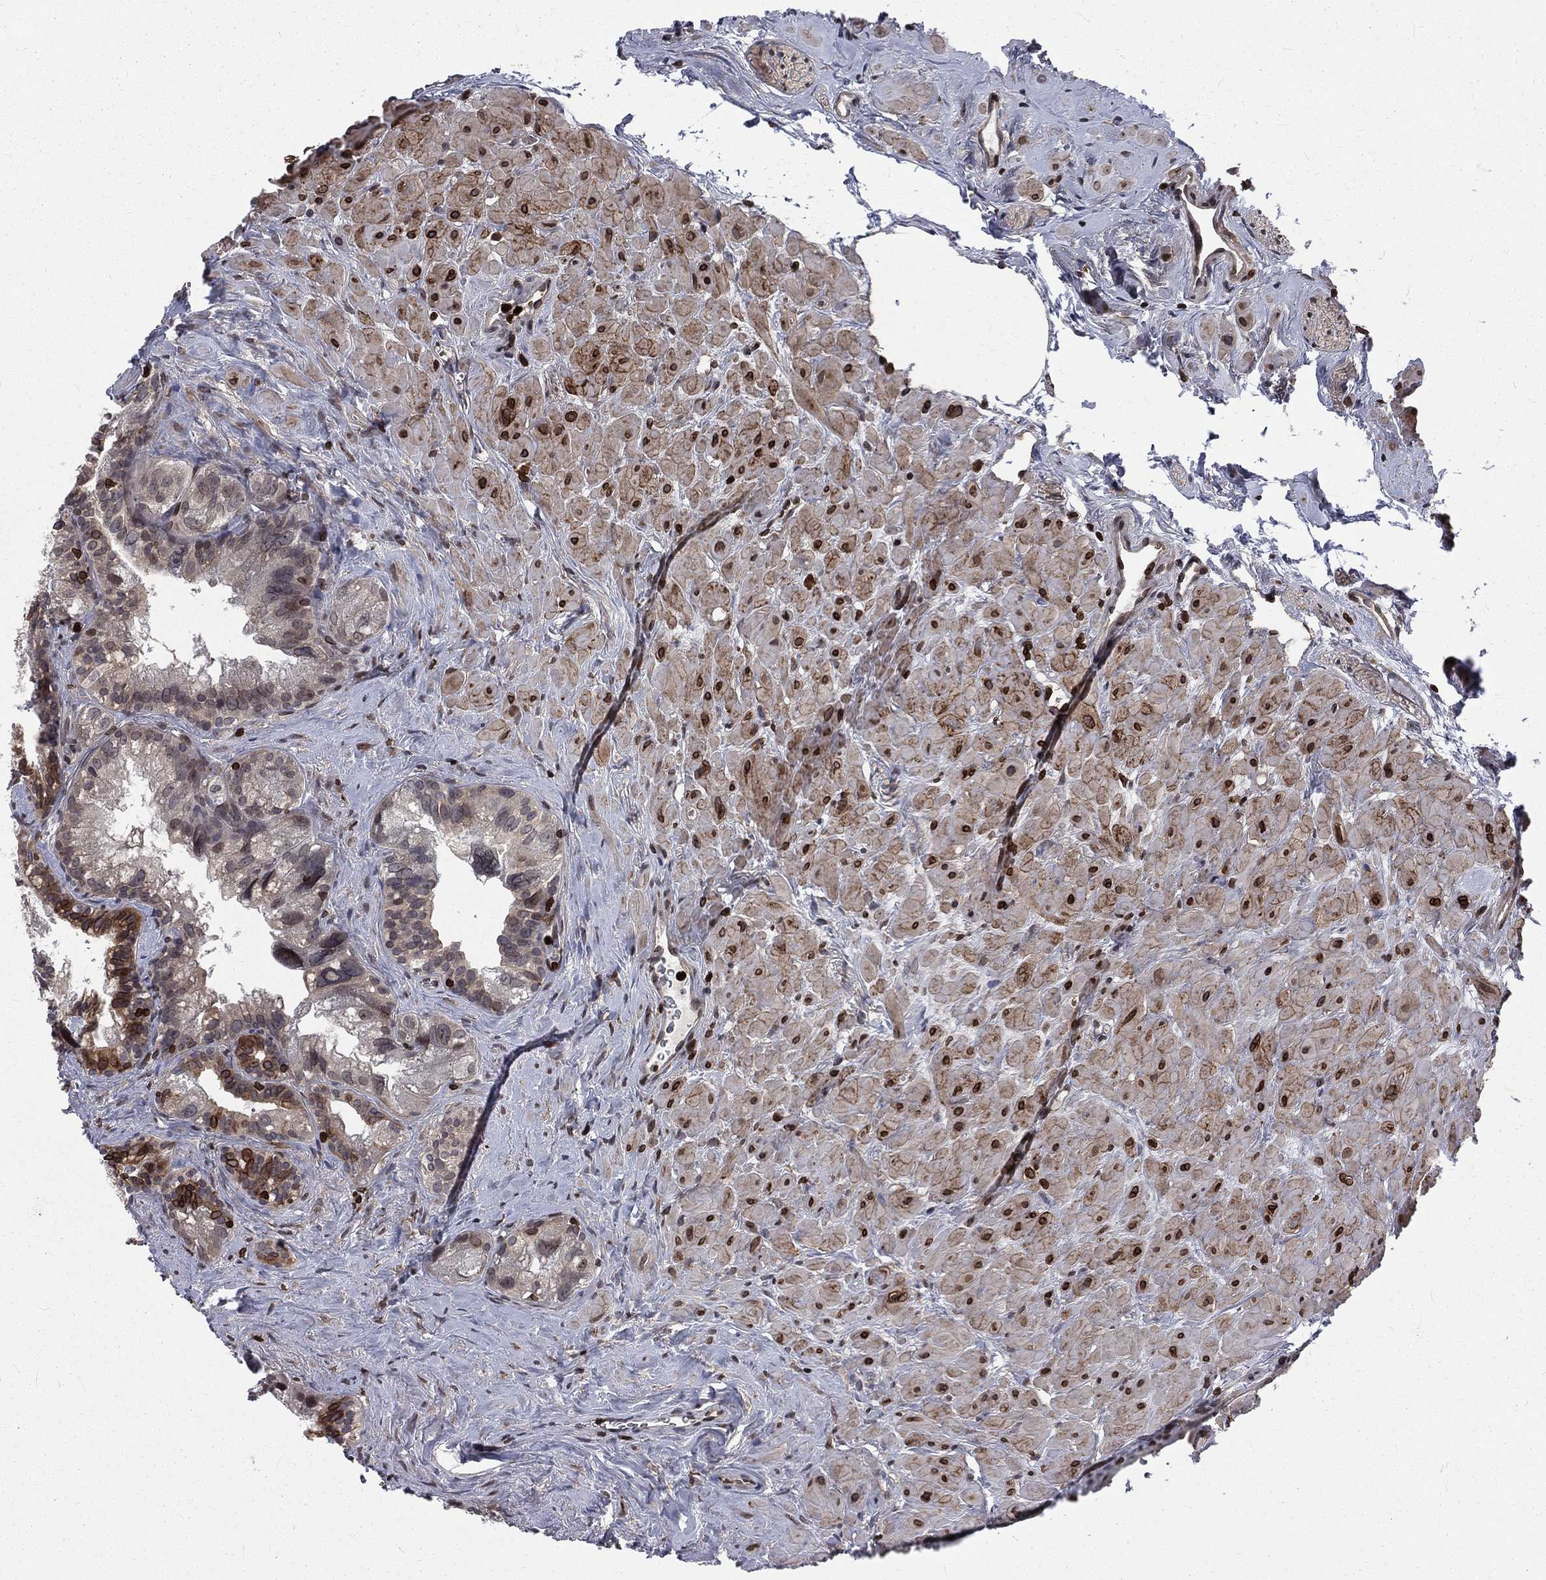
{"staining": {"intensity": "moderate", "quantity": "<25%", "location": "cytoplasmic/membranous,nuclear"}, "tissue": "seminal vesicle", "cell_type": "Glandular cells", "image_type": "normal", "snomed": [{"axis": "morphology", "description": "Normal tissue, NOS"}, {"axis": "topography", "description": "Seminal veicle"}], "caption": "Seminal vesicle stained with DAB immunohistochemistry demonstrates low levels of moderate cytoplasmic/membranous,nuclear positivity in about <25% of glandular cells.", "gene": "LBR", "patient": {"sex": "male", "age": 72}}